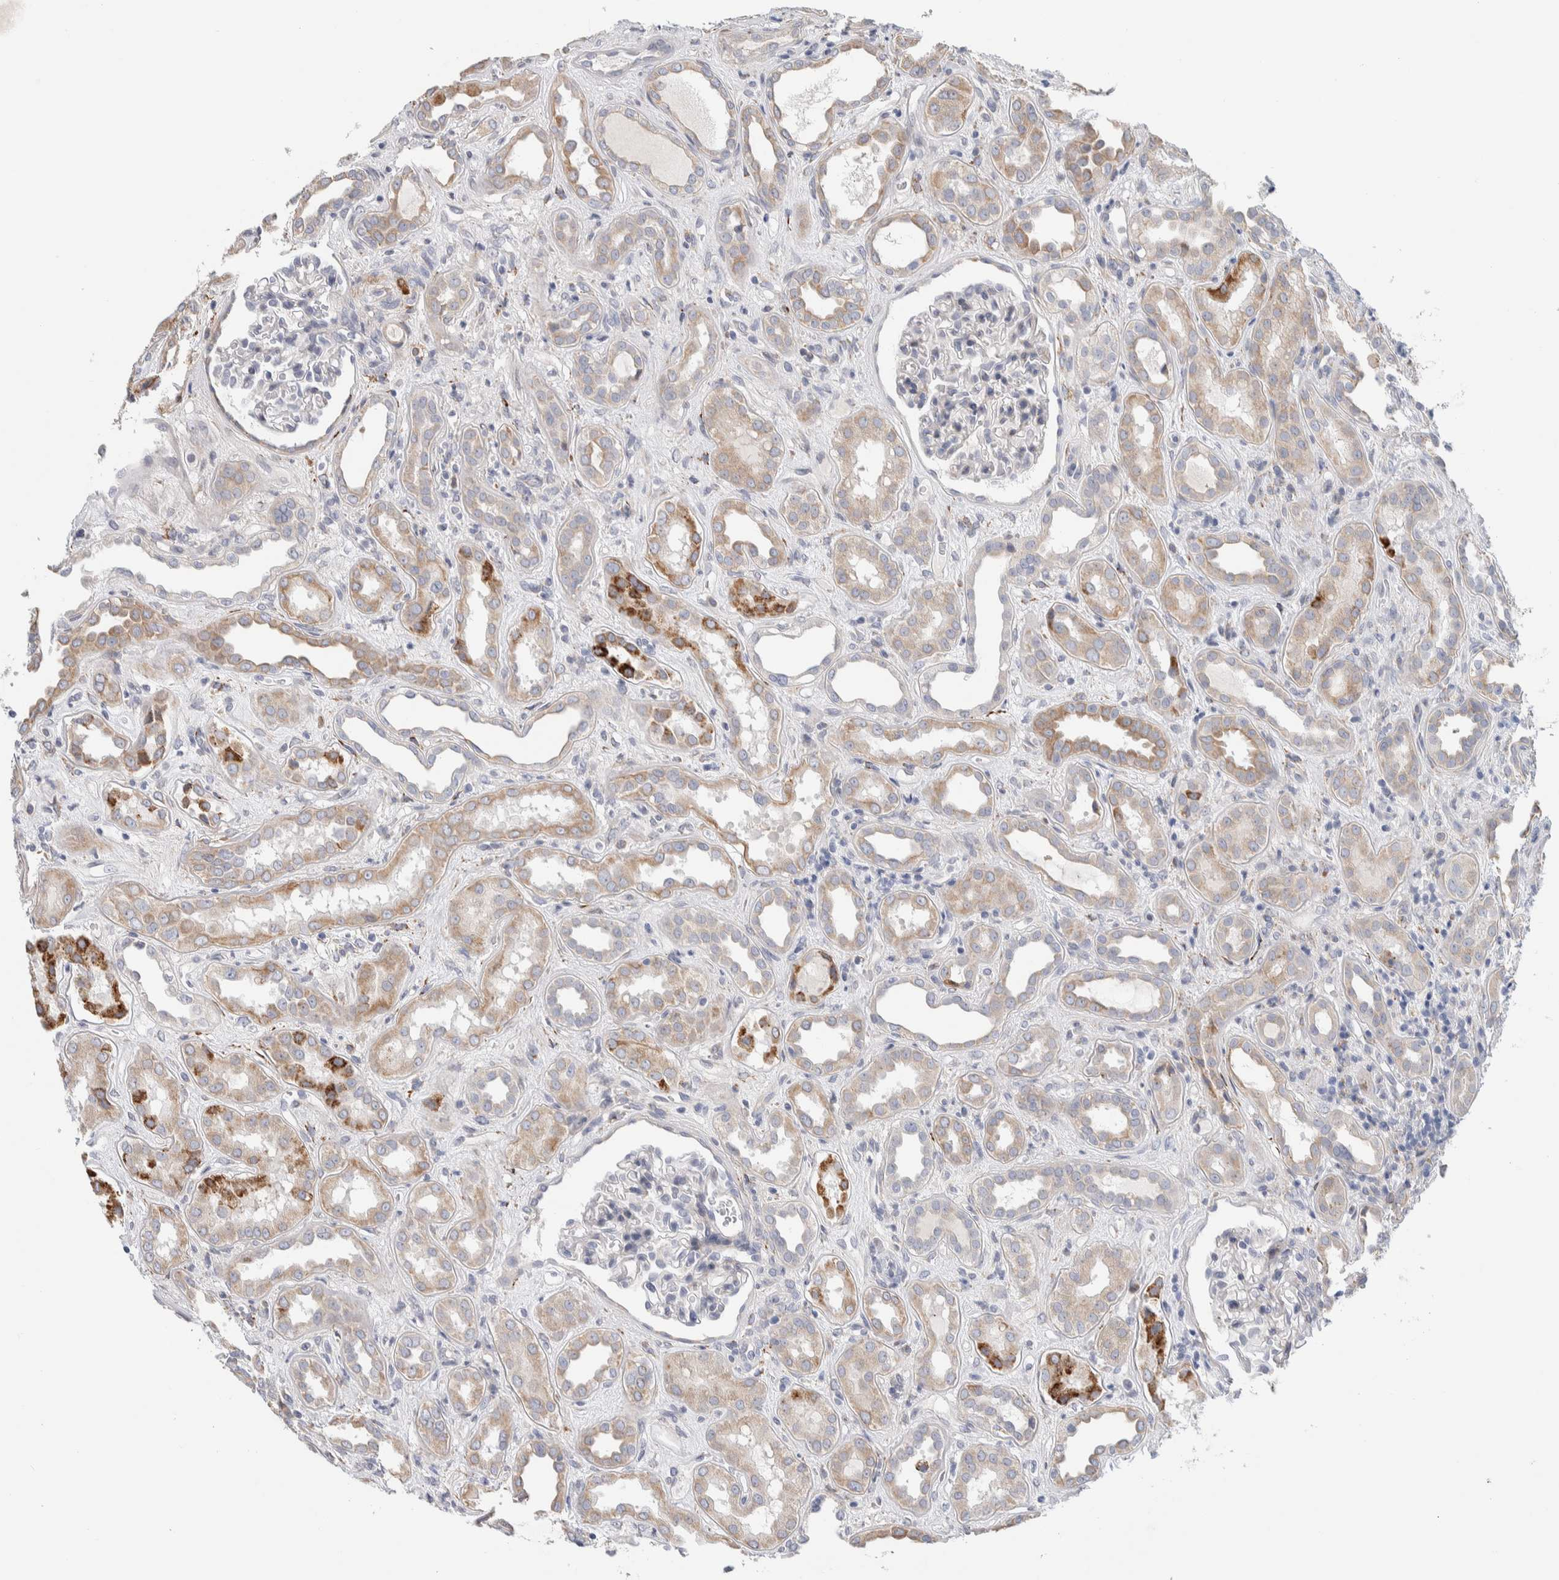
{"staining": {"intensity": "negative", "quantity": "none", "location": "none"}, "tissue": "kidney", "cell_type": "Cells in glomeruli", "image_type": "normal", "snomed": [{"axis": "morphology", "description": "Normal tissue, NOS"}, {"axis": "topography", "description": "Kidney"}], "caption": "A photomicrograph of kidney stained for a protein displays no brown staining in cells in glomeruli.", "gene": "ENGASE", "patient": {"sex": "male", "age": 59}}